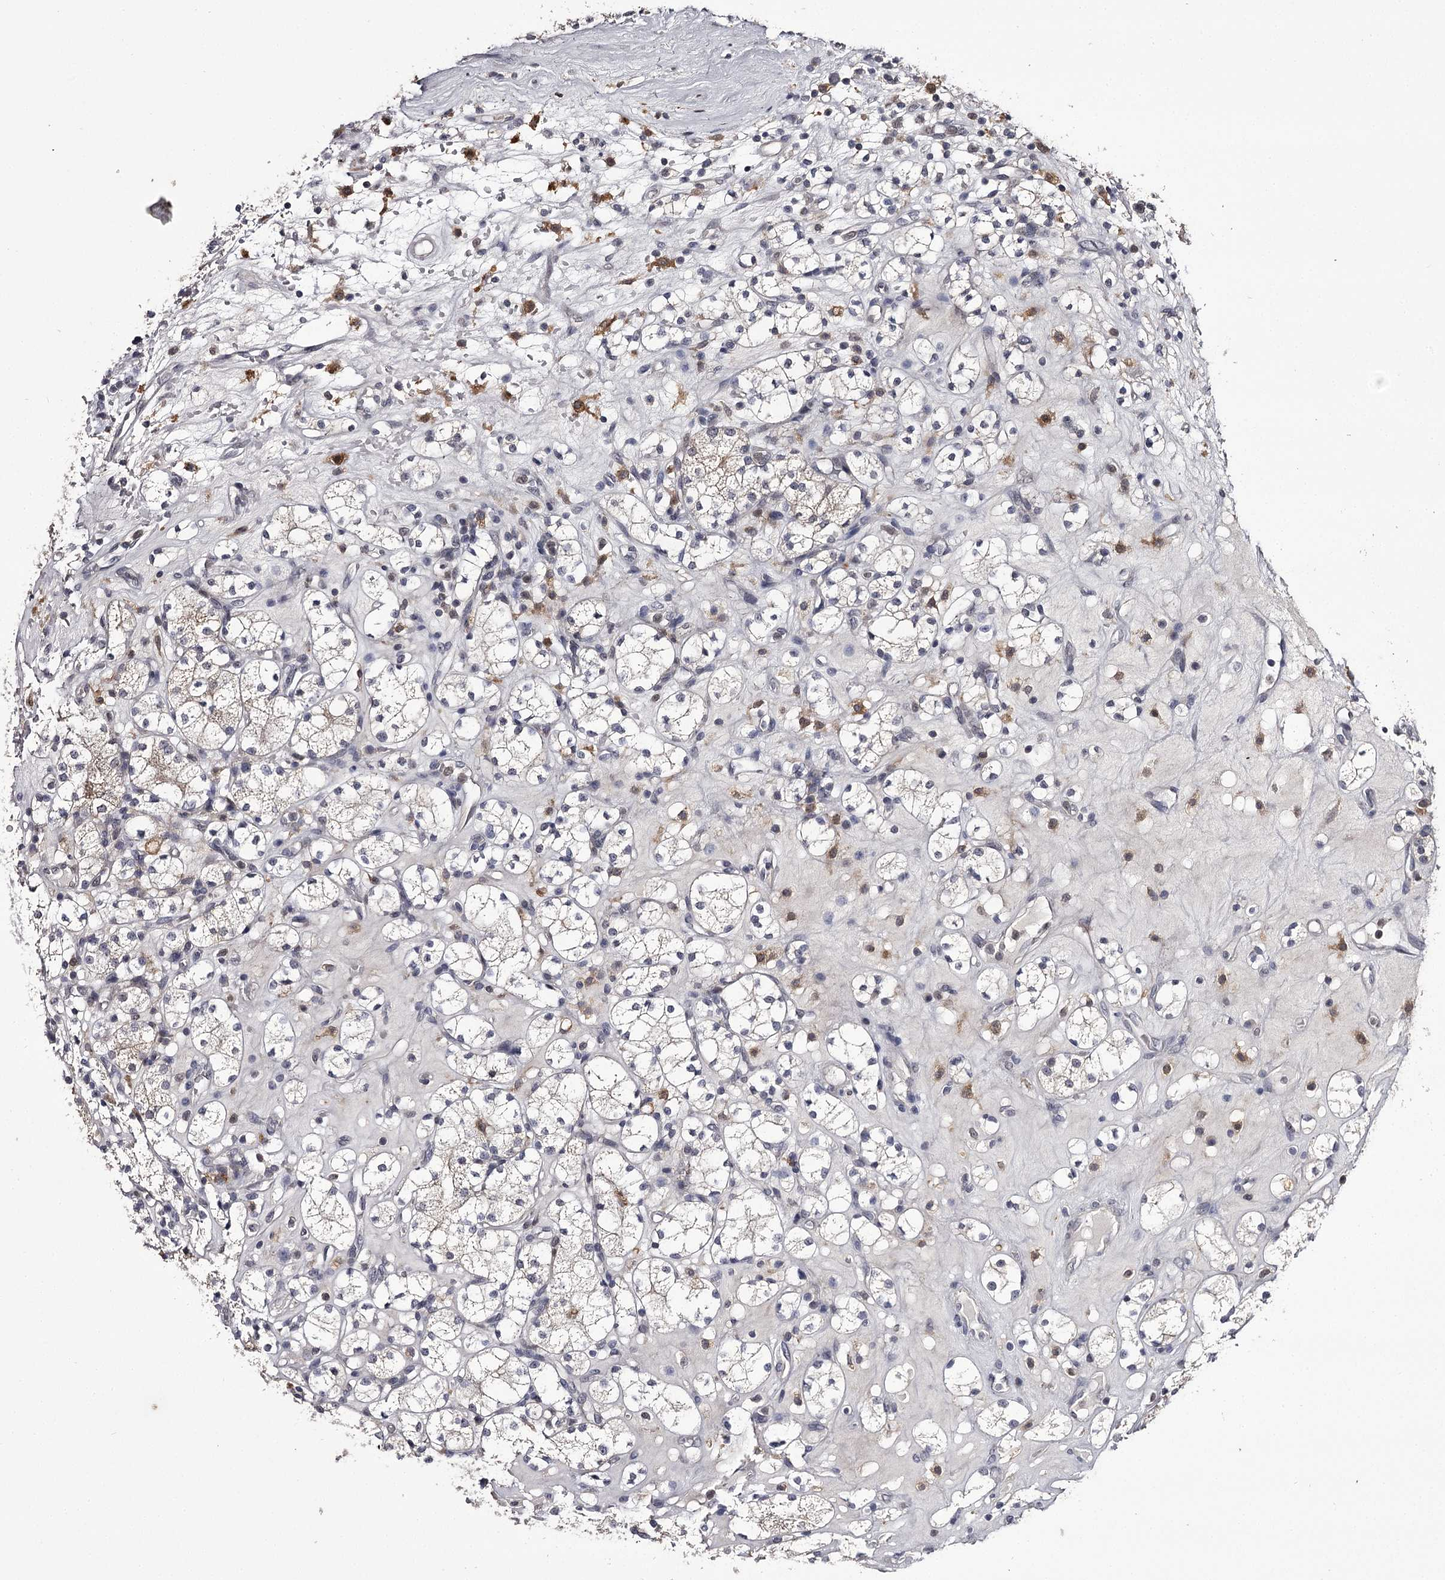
{"staining": {"intensity": "negative", "quantity": "none", "location": "none"}, "tissue": "renal cancer", "cell_type": "Tumor cells", "image_type": "cancer", "snomed": [{"axis": "morphology", "description": "Adenocarcinoma, NOS"}, {"axis": "topography", "description": "Kidney"}], "caption": "High magnification brightfield microscopy of renal cancer (adenocarcinoma) stained with DAB (brown) and counterstained with hematoxylin (blue): tumor cells show no significant positivity.", "gene": "SLC32A1", "patient": {"sex": "male", "age": 77}}